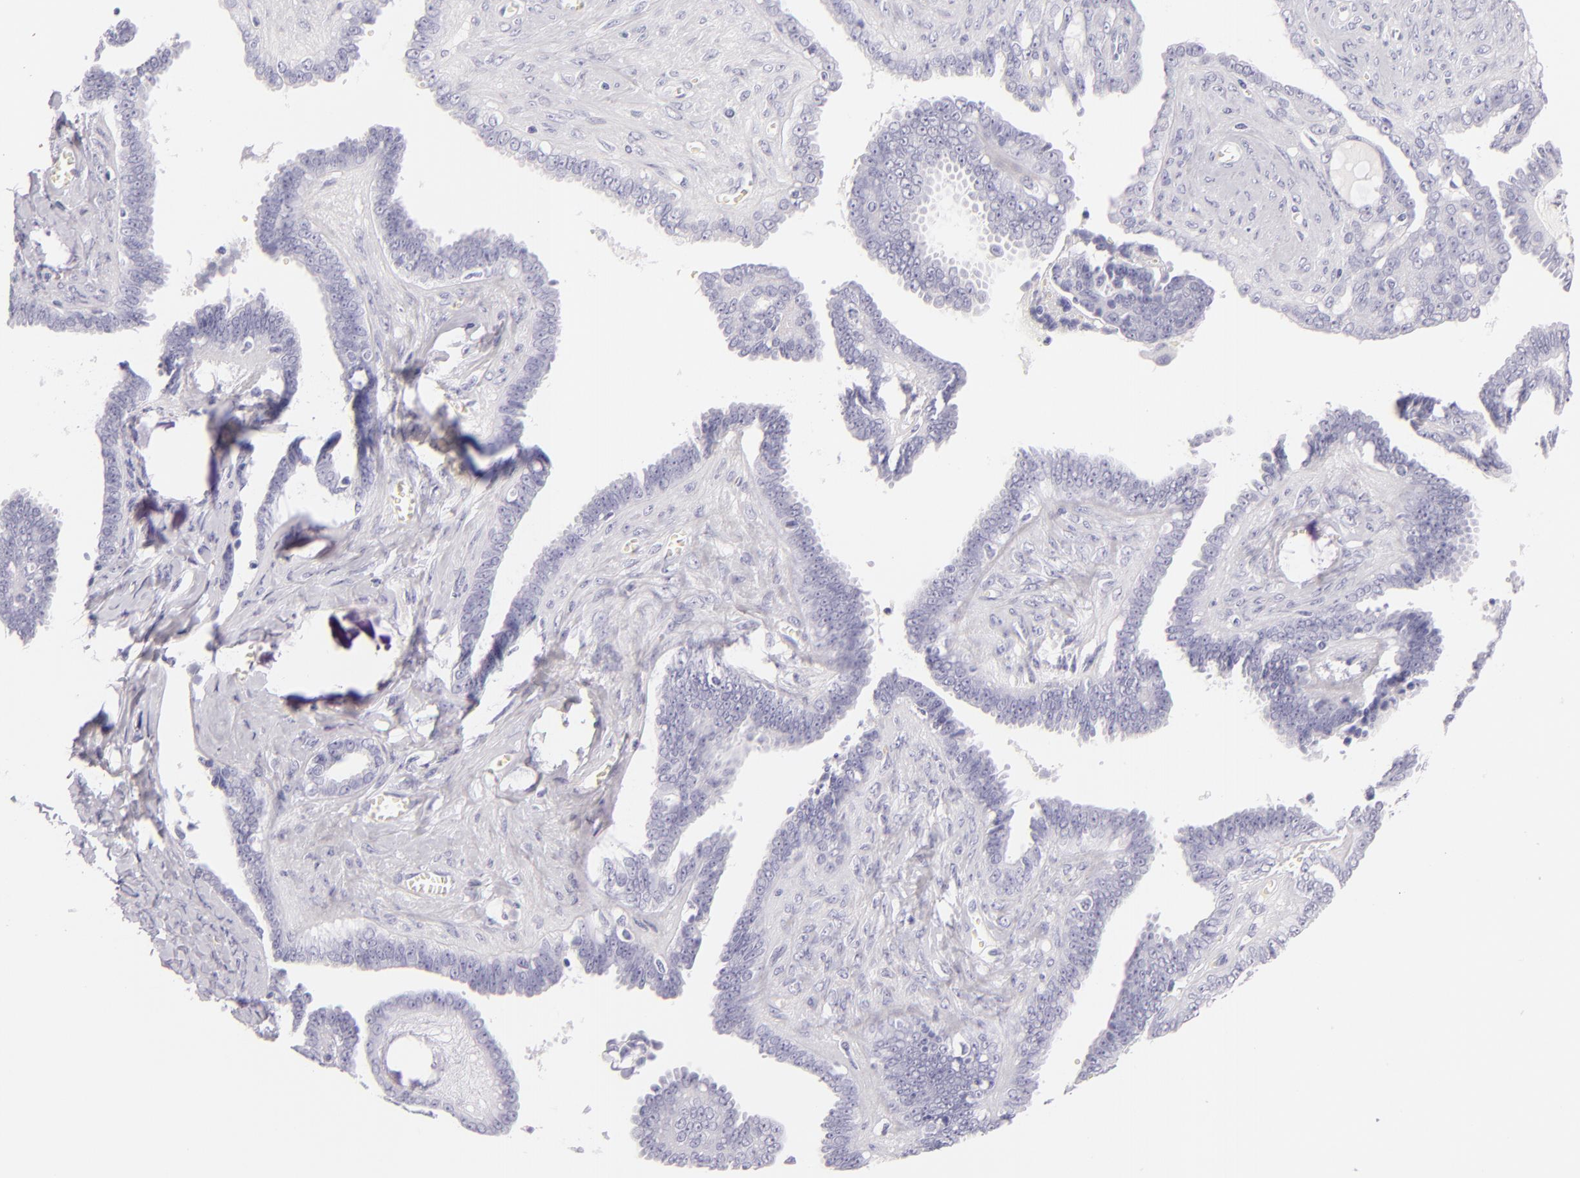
{"staining": {"intensity": "negative", "quantity": "none", "location": "none"}, "tissue": "ovarian cancer", "cell_type": "Tumor cells", "image_type": "cancer", "snomed": [{"axis": "morphology", "description": "Cystadenocarcinoma, serous, NOS"}, {"axis": "topography", "description": "Ovary"}], "caption": "IHC image of ovarian serous cystadenocarcinoma stained for a protein (brown), which shows no positivity in tumor cells. (Stains: DAB immunohistochemistry with hematoxylin counter stain, Microscopy: brightfield microscopy at high magnification).", "gene": "INA", "patient": {"sex": "female", "age": 71}}